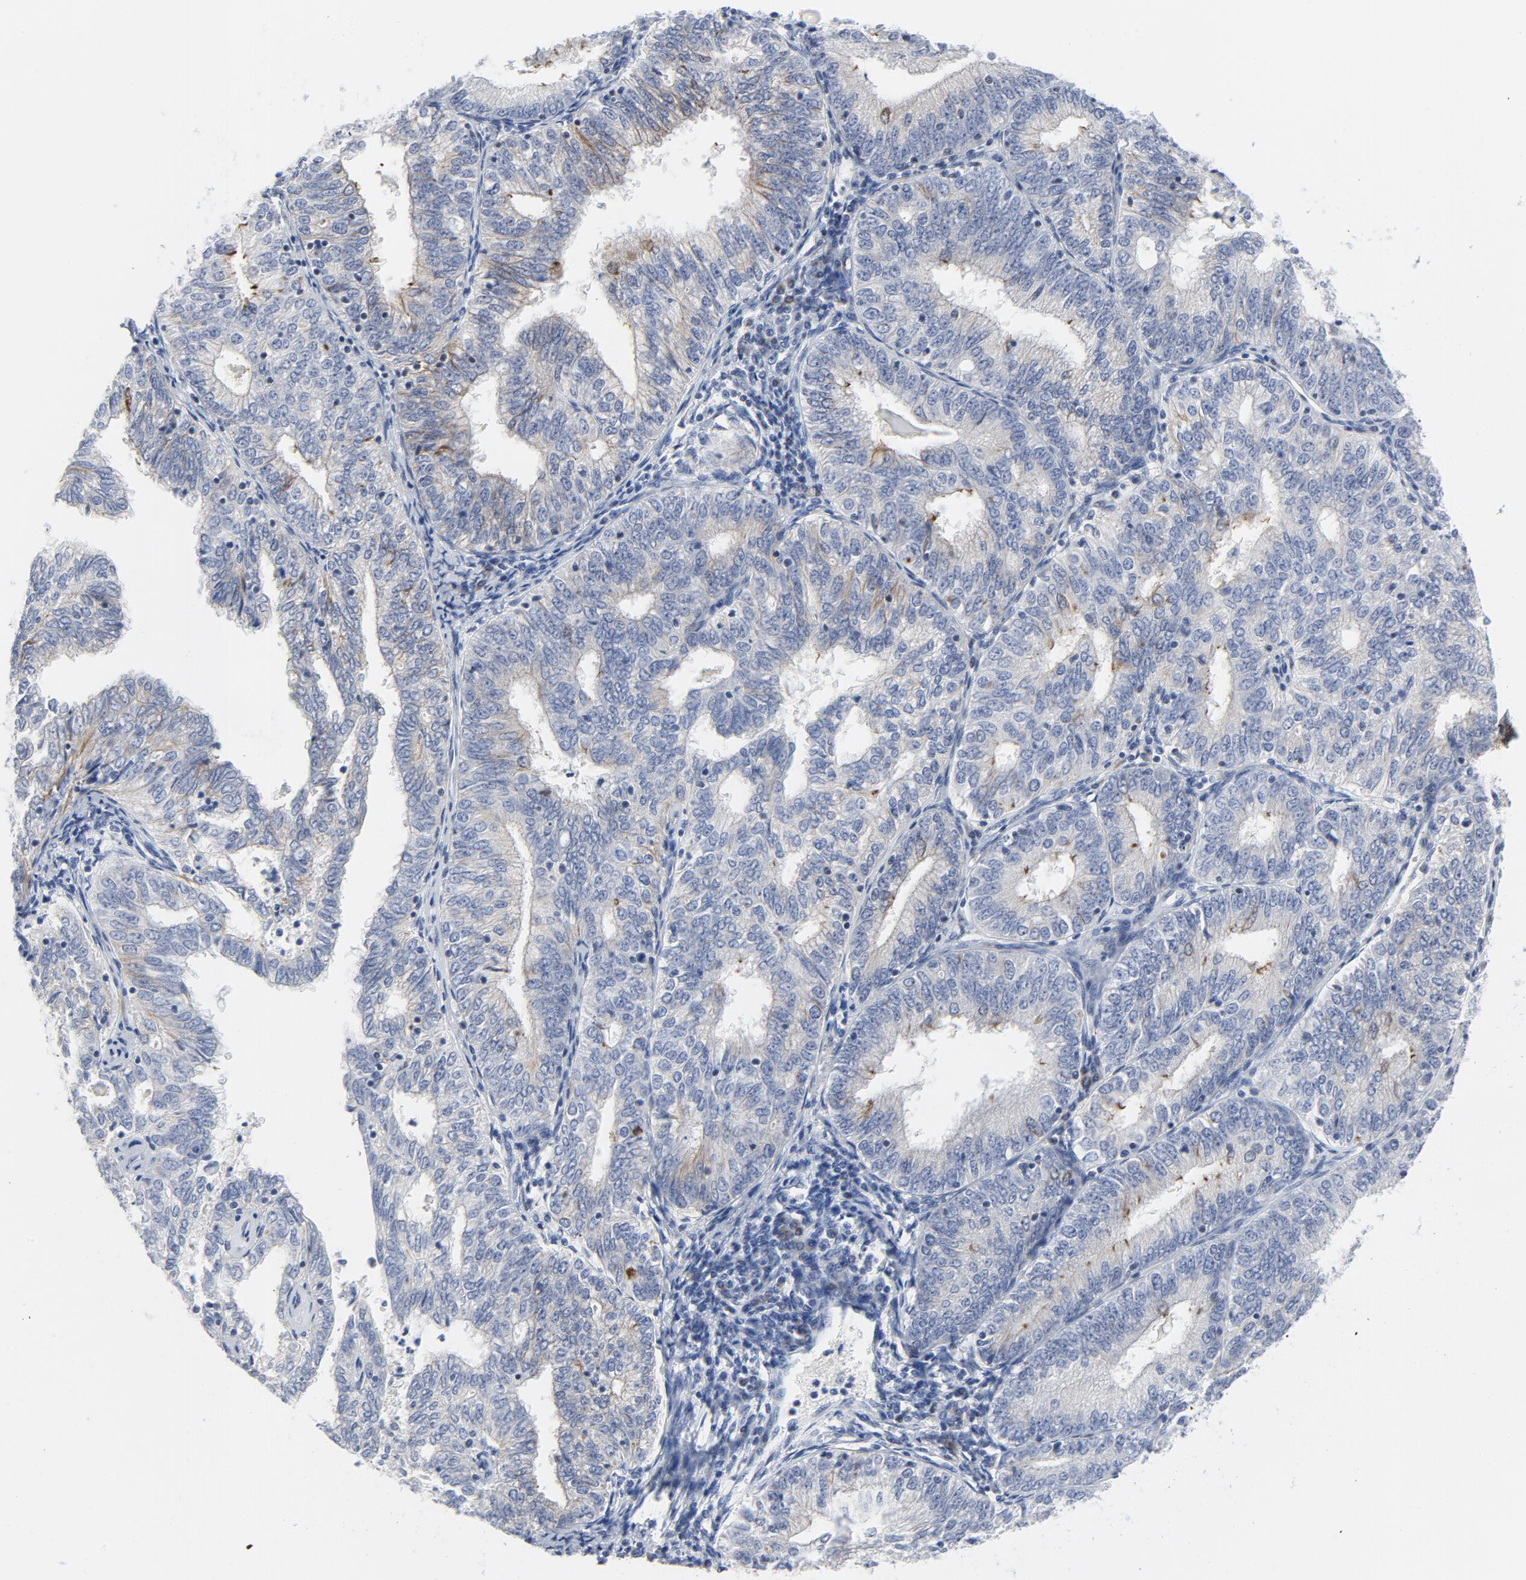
{"staining": {"intensity": "negative", "quantity": "none", "location": "none"}, "tissue": "endometrial cancer", "cell_type": "Tumor cells", "image_type": "cancer", "snomed": [{"axis": "morphology", "description": "Adenocarcinoma, NOS"}, {"axis": "topography", "description": "Endometrium"}], "caption": "This is a image of immunohistochemistry staining of endometrial adenocarcinoma, which shows no staining in tumor cells. The staining was performed using DAB (3,3'-diaminobenzidine) to visualize the protein expression in brown, while the nuclei were stained in blue with hematoxylin (Magnification: 20x).", "gene": "TUBB1", "patient": {"sex": "female", "age": 69}}